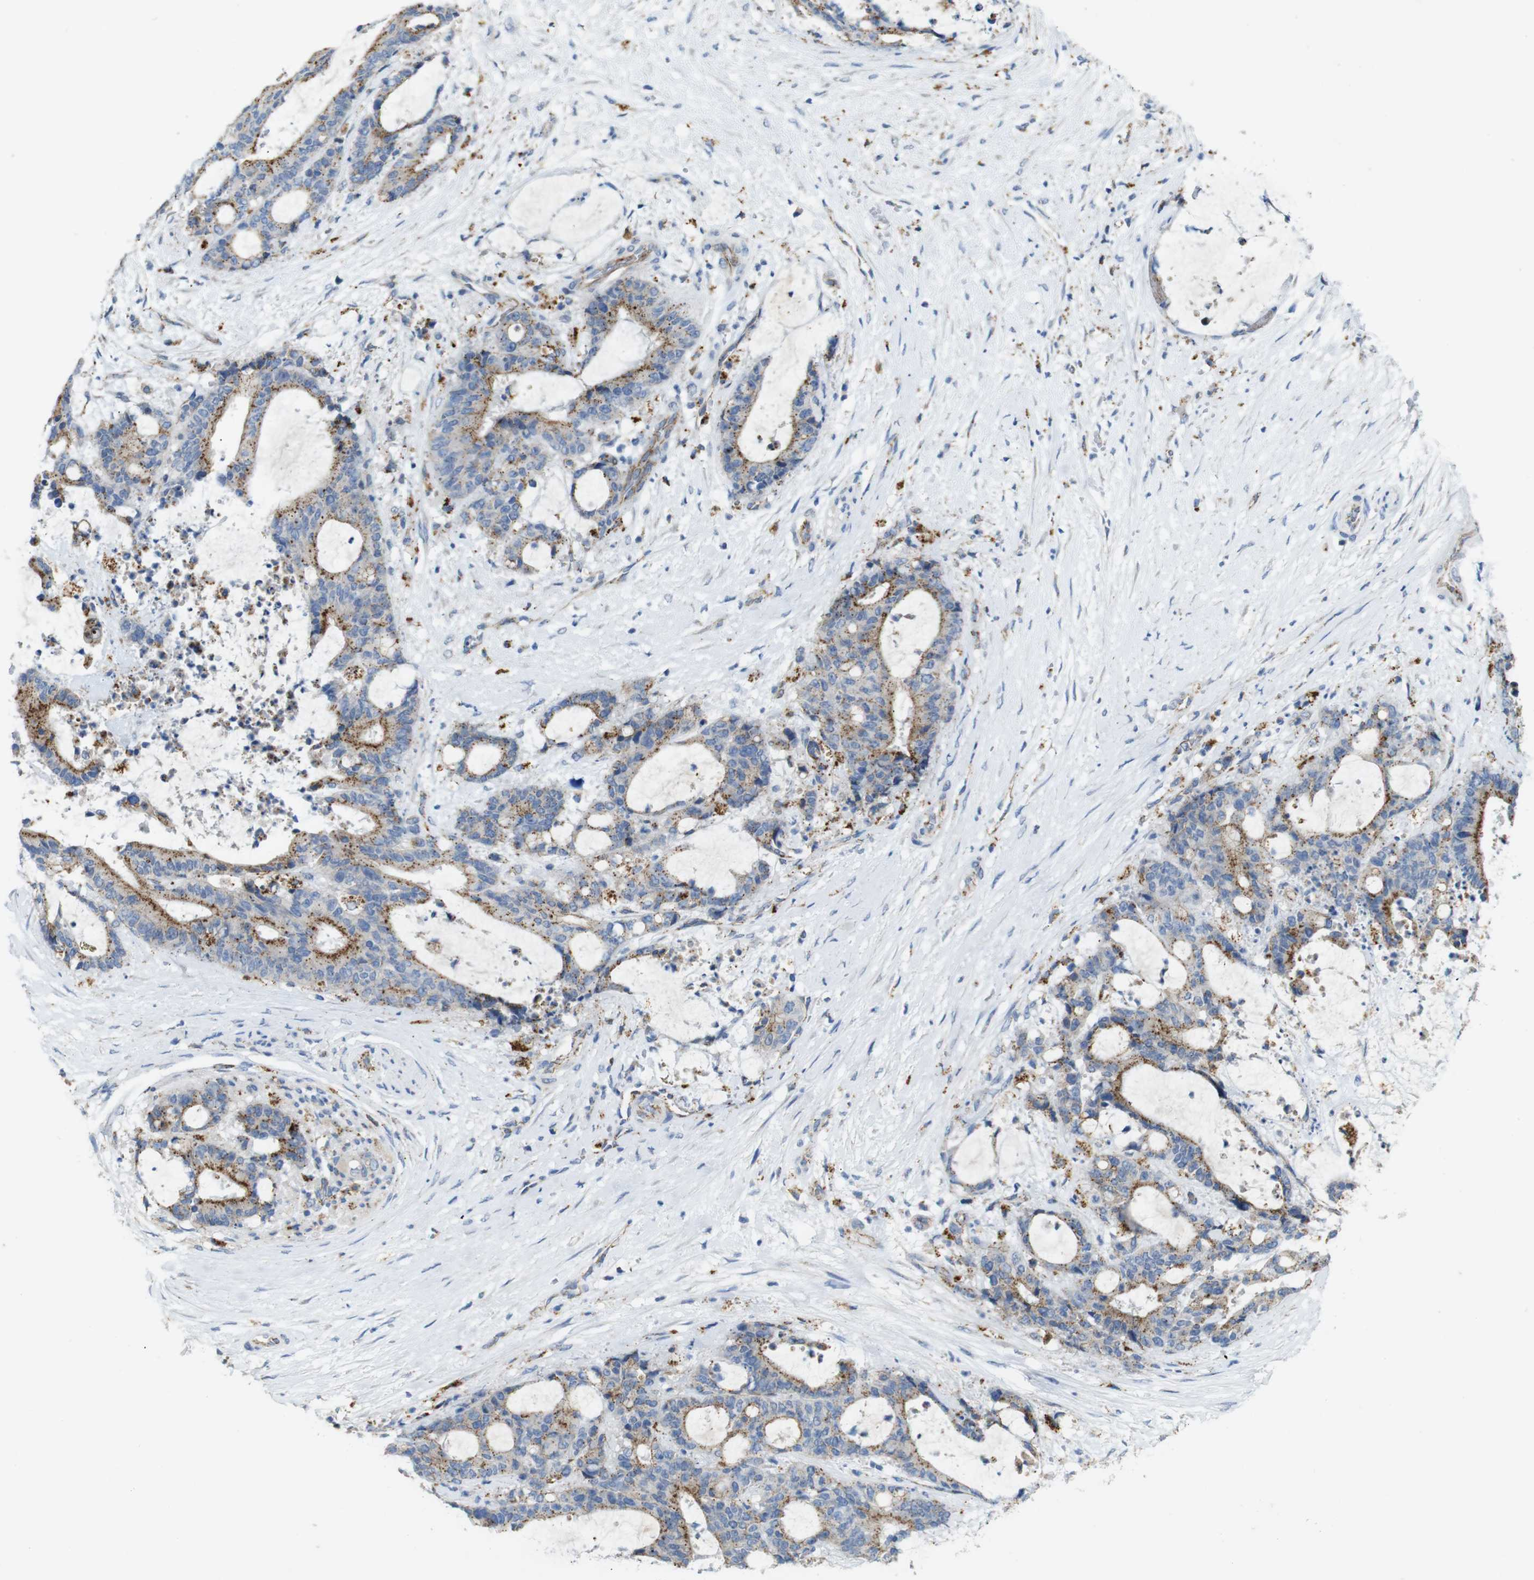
{"staining": {"intensity": "moderate", "quantity": ">75%", "location": "cytoplasmic/membranous"}, "tissue": "liver cancer", "cell_type": "Tumor cells", "image_type": "cancer", "snomed": [{"axis": "morphology", "description": "Normal tissue, NOS"}, {"axis": "morphology", "description": "Cholangiocarcinoma"}, {"axis": "topography", "description": "Liver"}, {"axis": "topography", "description": "Peripheral nerve tissue"}], "caption": "Immunohistochemistry (IHC) photomicrograph of human liver cancer stained for a protein (brown), which exhibits medium levels of moderate cytoplasmic/membranous positivity in approximately >75% of tumor cells.", "gene": "NHLRC3", "patient": {"sex": "female", "age": 73}}